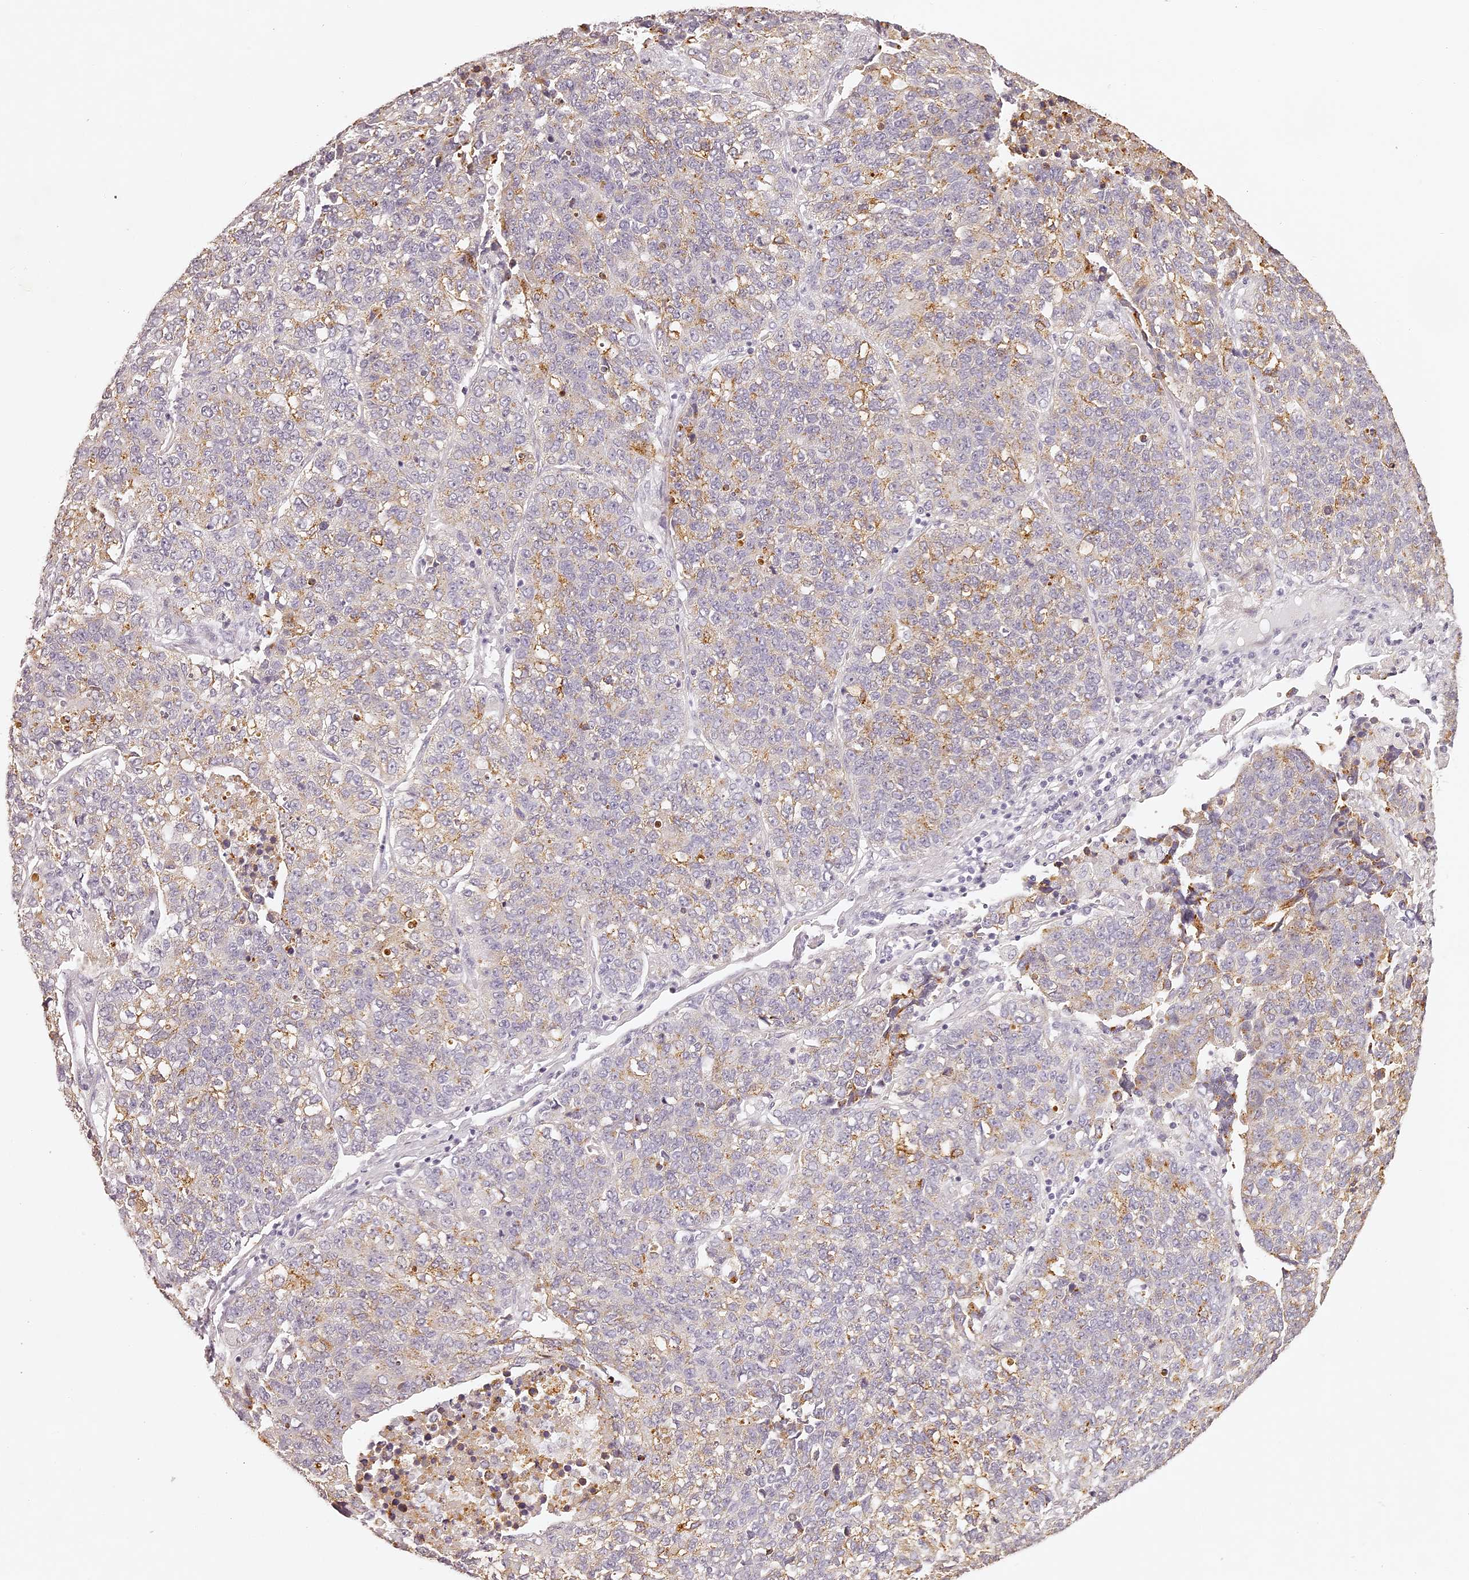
{"staining": {"intensity": "moderate", "quantity": ">75%", "location": "cytoplasmic/membranous"}, "tissue": "lung cancer", "cell_type": "Tumor cells", "image_type": "cancer", "snomed": [{"axis": "morphology", "description": "Adenocarcinoma, NOS"}, {"axis": "topography", "description": "Lung"}], "caption": "Protein staining displays moderate cytoplasmic/membranous staining in about >75% of tumor cells in lung adenocarcinoma. Nuclei are stained in blue.", "gene": "ELAPOR1", "patient": {"sex": "male", "age": 49}}